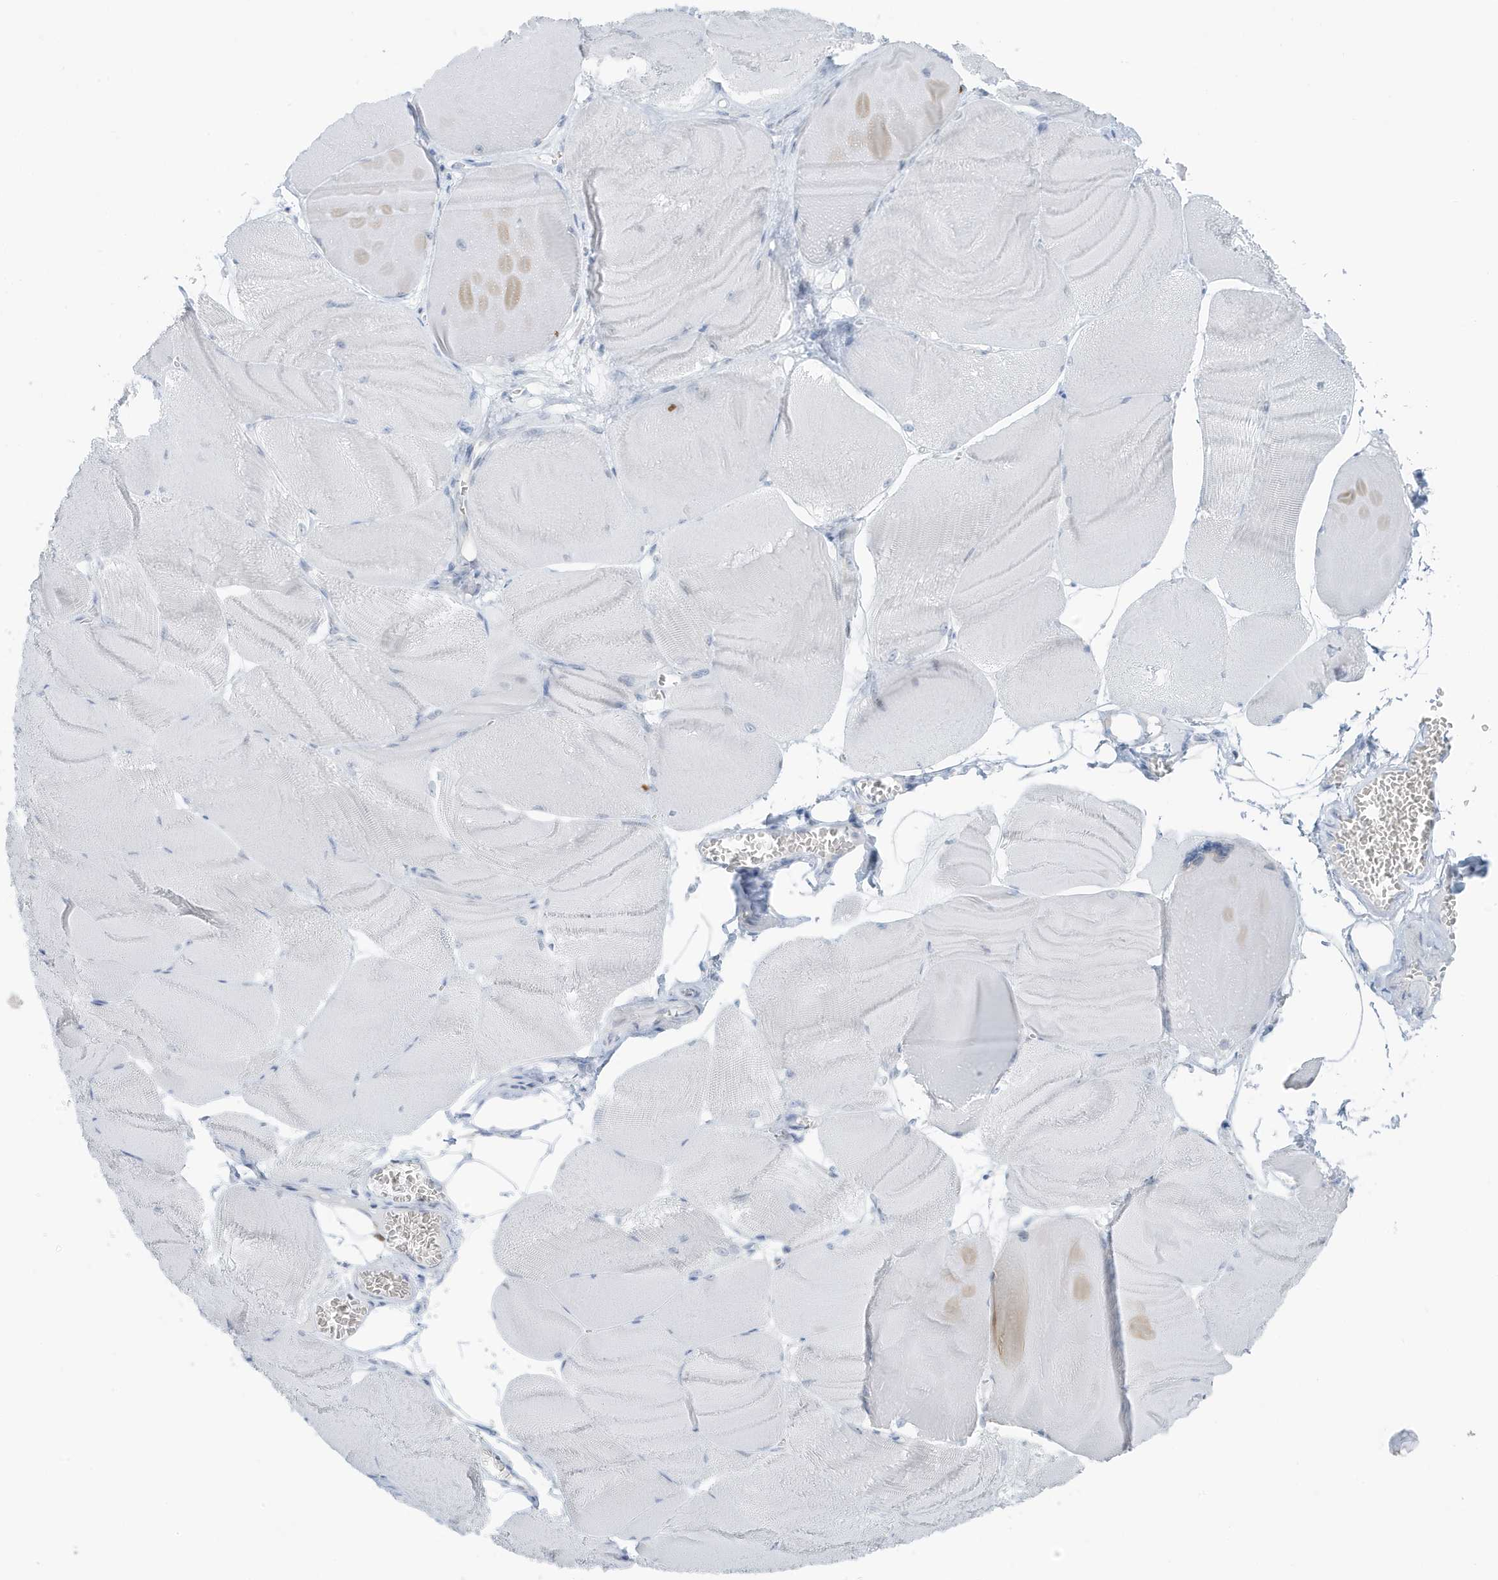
{"staining": {"intensity": "negative", "quantity": "none", "location": "none"}, "tissue": "skeletal muscle", "cell_type": "Myocytes", "image_type": "normal", "snomed": [{"axis": "morphology", "description": "Normal tissue, NOS"}, {"axis": "morphology", "description": "Basal cell carcinoma"}, {"axis": "topography", "description": "Skeletal muscle"}], "caption": "Micrograph shows no protein staining in myocytes of normal skeletal muscle. (Brightfield microscopy of DAB (3,3'-diaminobenzidine) immunohistochemistry at high magnification).", "gene": "ZFP64", "patient": {"sex": "female", "age": 64}}